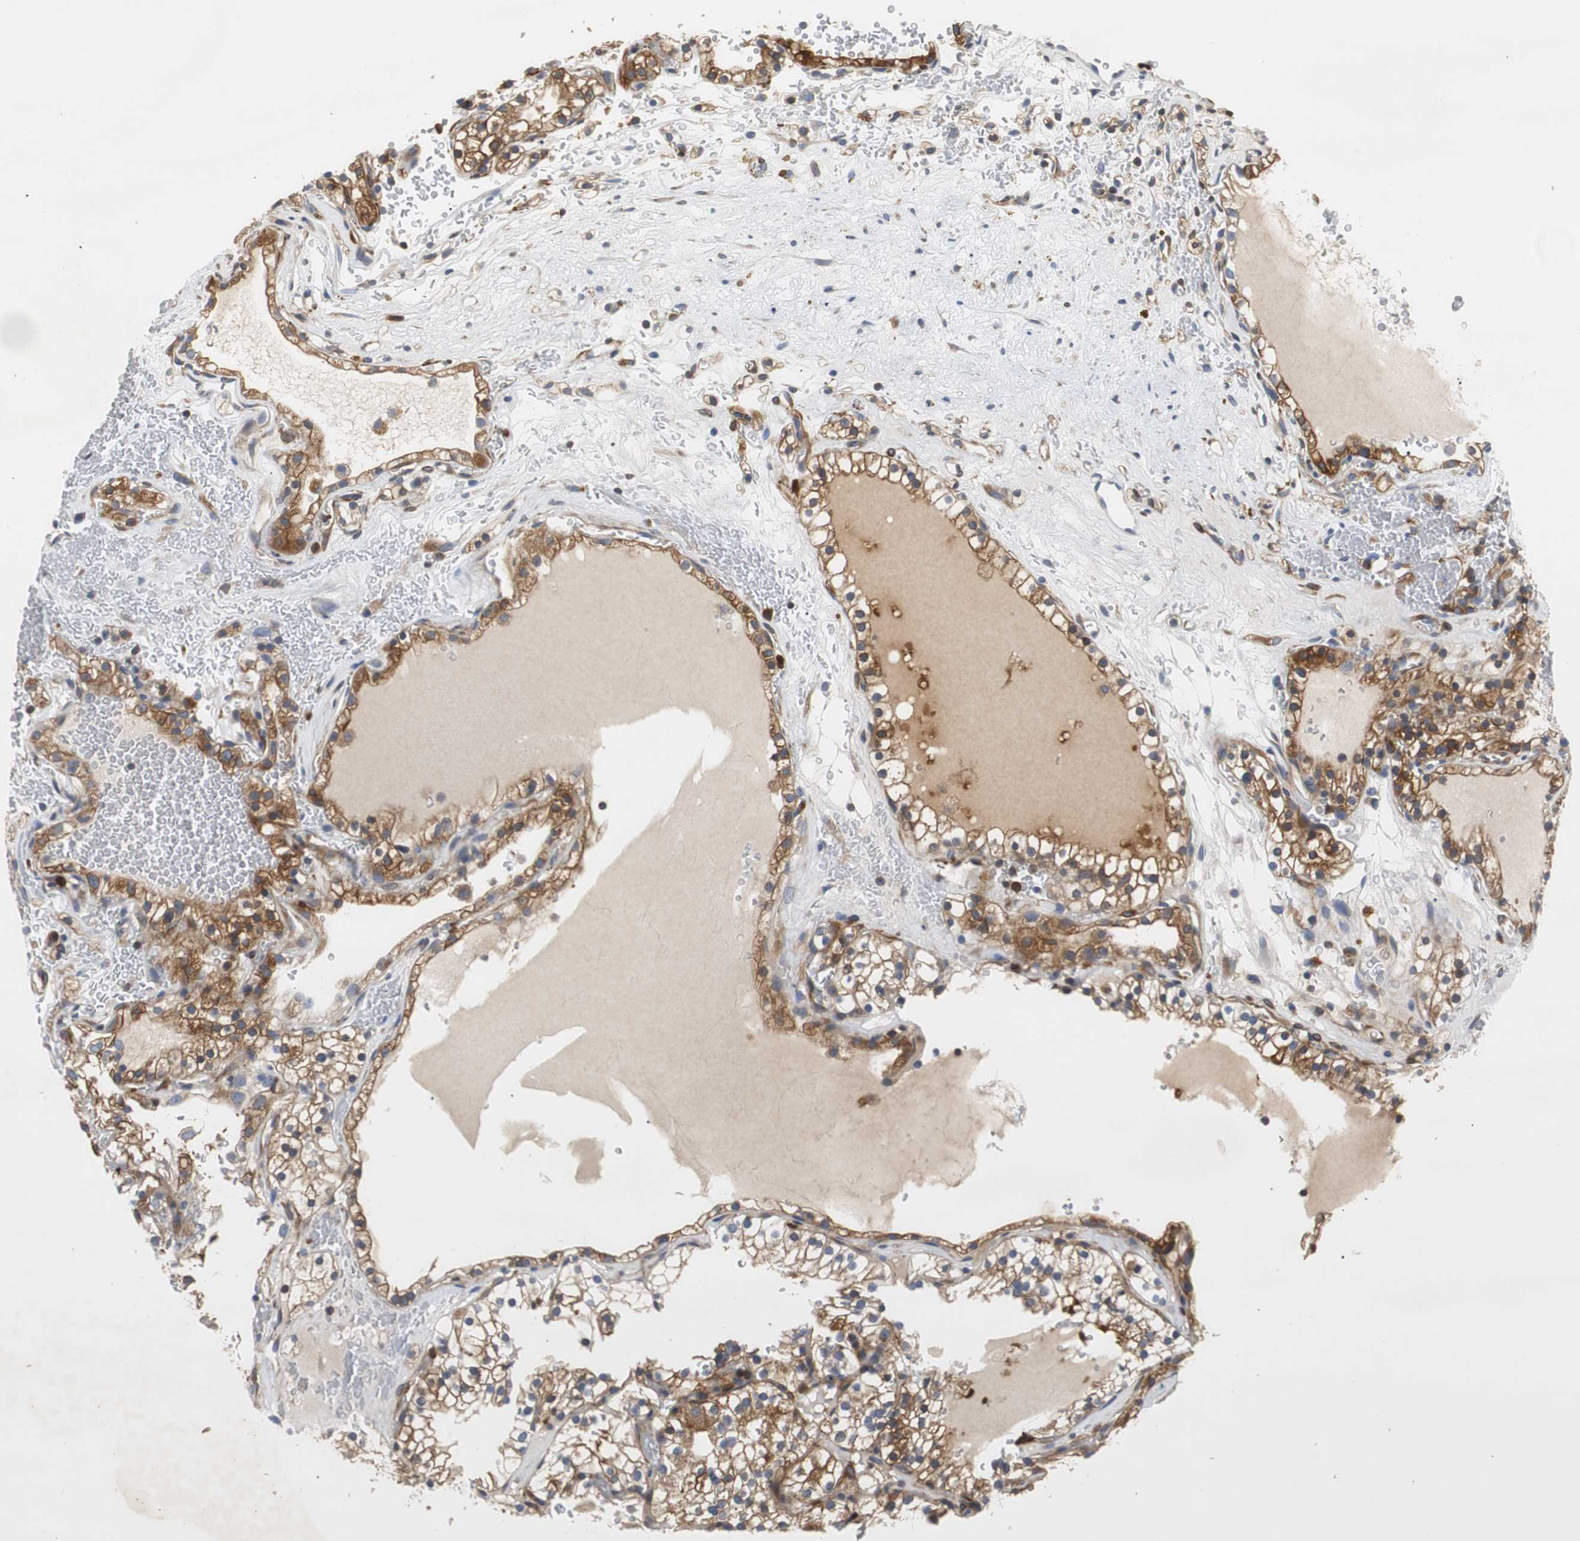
{"staining": {"intensity": "moderate", "quantity": ">75%", "location": "cytoplasmic/membranous"}, "tissue": "renal cancer", "cell_type": "Tumor cells", "image_type": "cancer", "snomed": [{"axis": "morphology", "description": "Adenocarcinoma, NOS"}, {"axis": "topography", "description": "Kidney"}], "caption": "Protein staining exhibits moderate cytoplasmic/membranous staining in about >75% of tumor cells in renal cancer (adenocarcinoma). The protein of interest is stained brown, and the nuclei are stained in blue (DAB IHC with brightfield microscopy, high magnification).", "gene": "GYS1", "patient": {"sex": "female", "age": 41}}